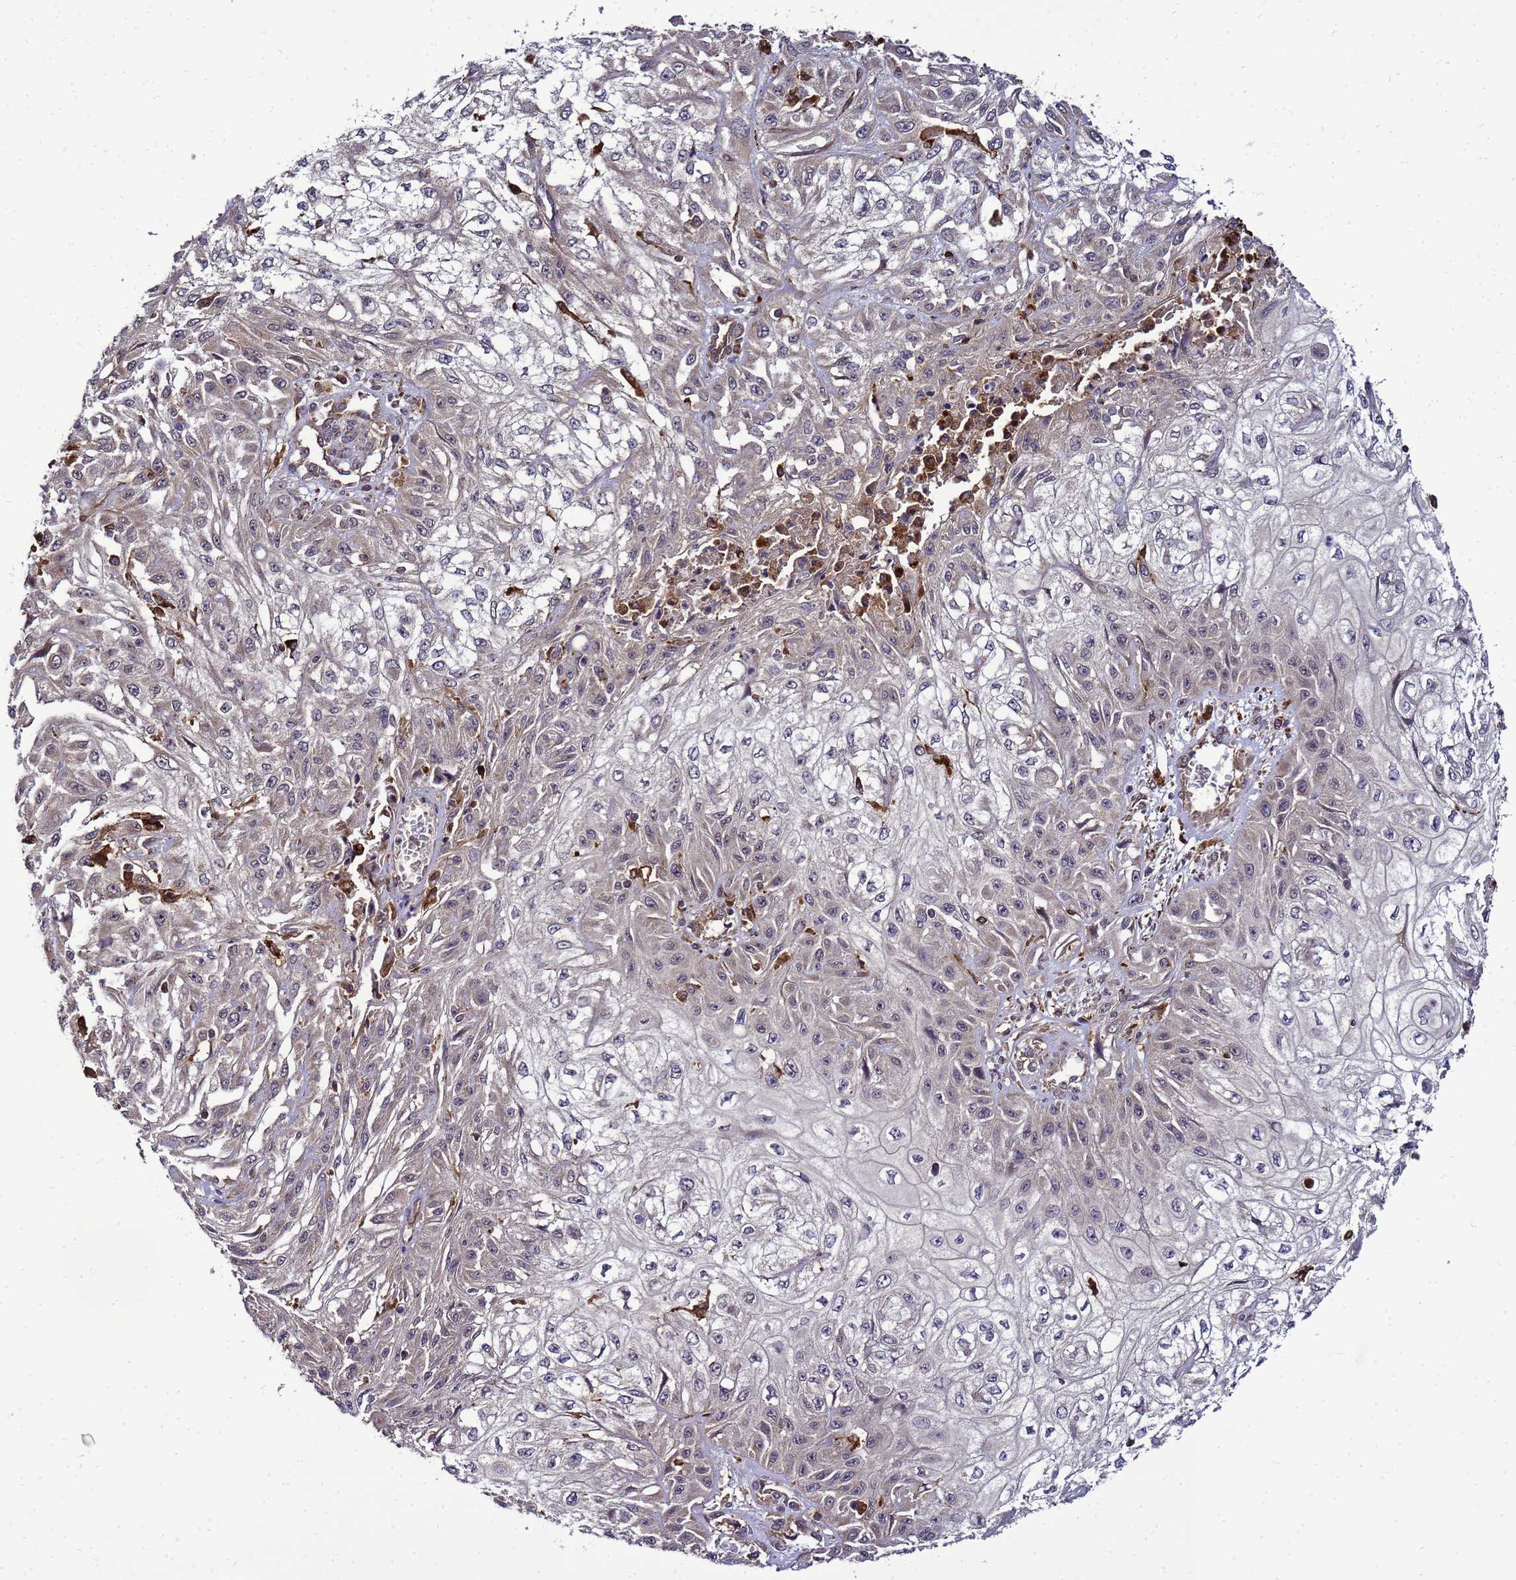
{"staining": {"intensity": "weak", "quantity": "25%-75%", "location": "cytoplasmic/membranous"}, "tissue": "skin cancer", "cell_type": "Tumor cells", "image_type": "cancer", "snomed": [{"axis": "morphology", "description": "Squamous cell carcinoma, NOS"}, {"axis": "morphology", "description": "Squamous cell carcinoma, metastatic, NOS"}, {"axis": "topography", "description": "Skin"}, {"axis": "topography", "description": "Lymph node"}], "caption": "Metastatic squamous cell carcinoma (skin) stained with DAB immunohistochemistry (IHC) demonstrates low levels of weak cytoplasmic/membranous expression in approximately 25%-75% of tumor cells. The staining was performed using DAB, with brown indicating positive protein expression. Nuclei are stained blue with hematoxylin.", "gene": "TRABD", "patient": {"sex": "male", "age": 75}}